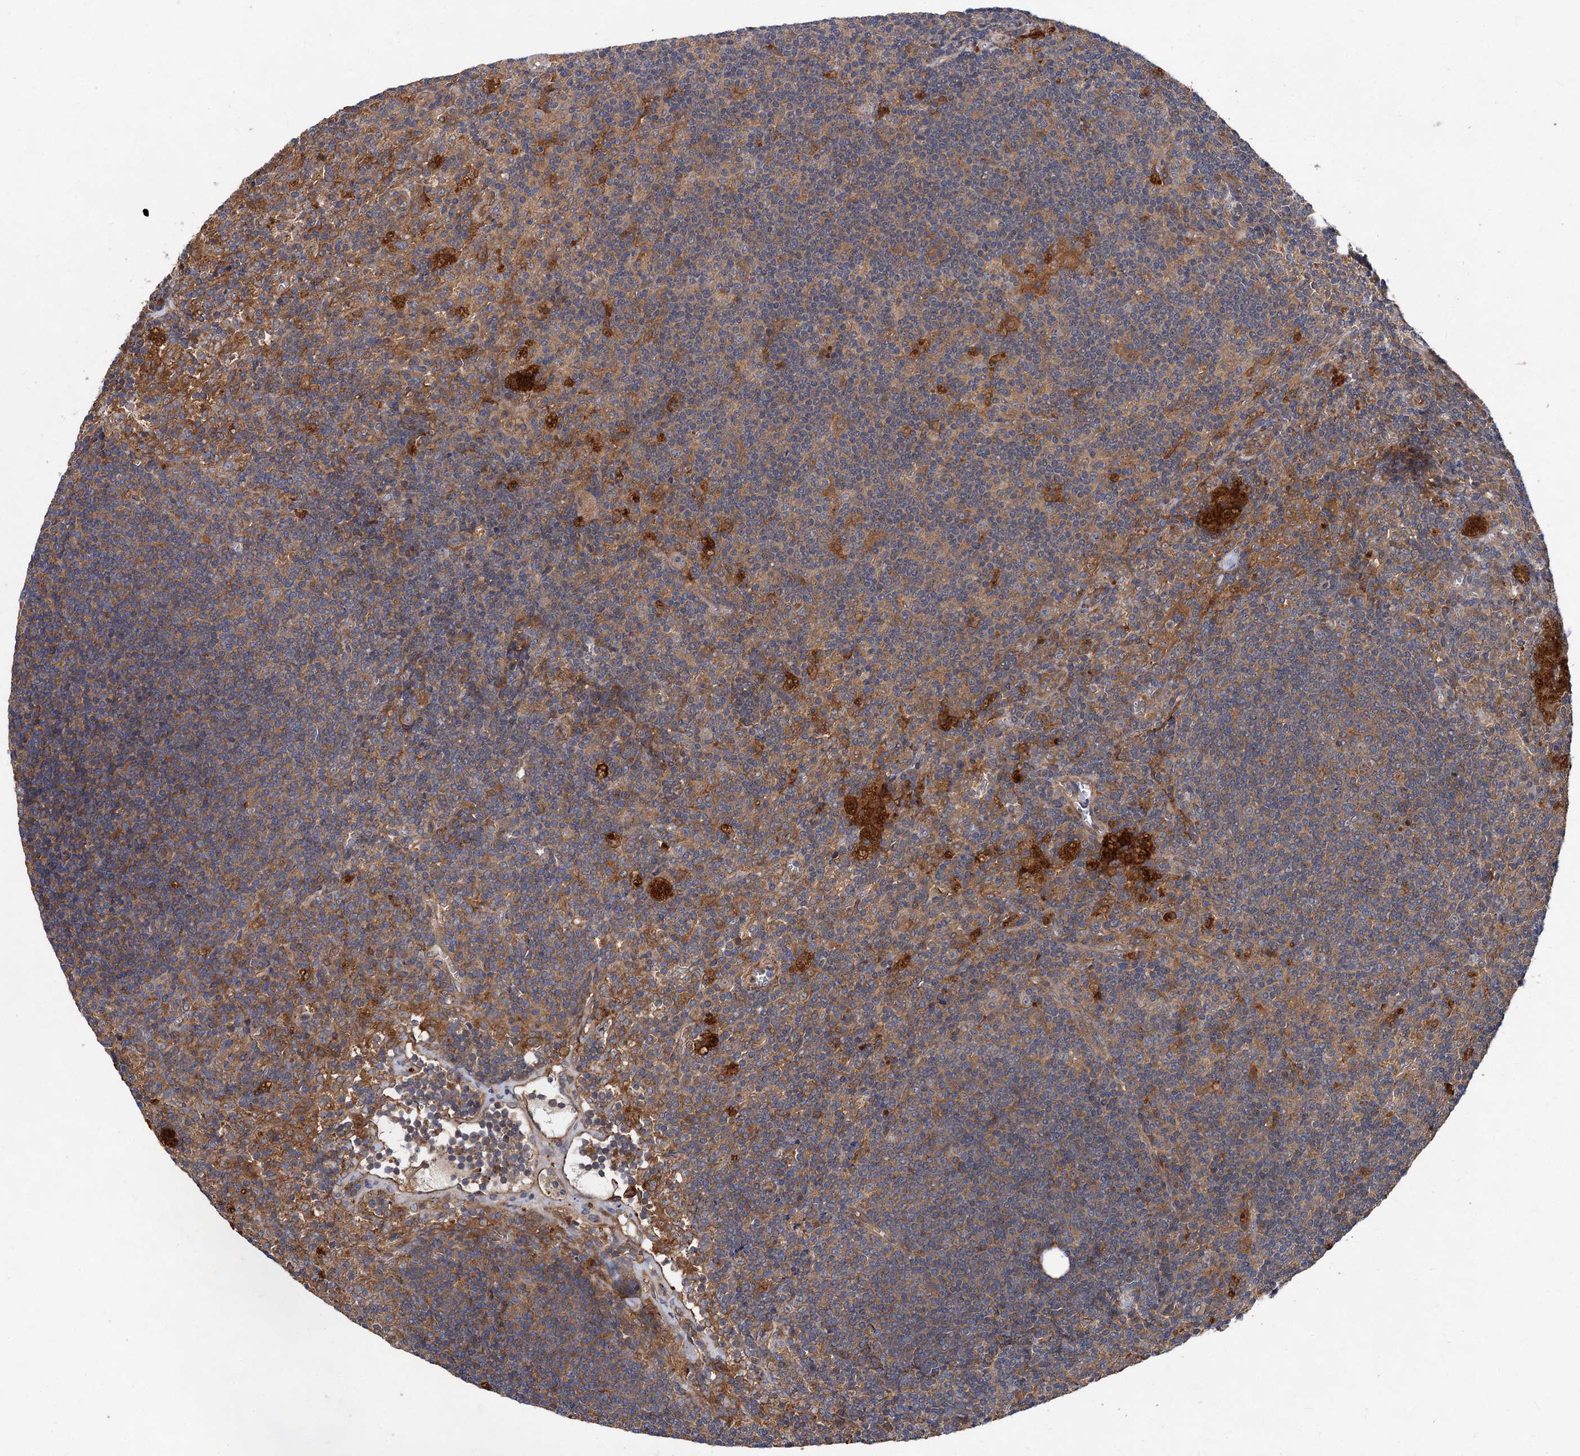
{"staining": {"intensity": "weak", "quantity": "25%-75%", "location": "cytoplasmic/membranous"}, "tissue": "lymph node", "cell_type": "Germinal center cells", "image_type": "normal", "snomed": [{"axis": "morphology", "description": "Normal tissue, NOS"}, {"axis": "topography", "description": "Lymph node"}], "caption": "Protein expression analysis of normal lymph node reveals weak cytoplasmic/membranous expression in about 25%-75% of germinal center cells.", "gene": "VPS29", "patient": {"sex": "male", "age": 69}}